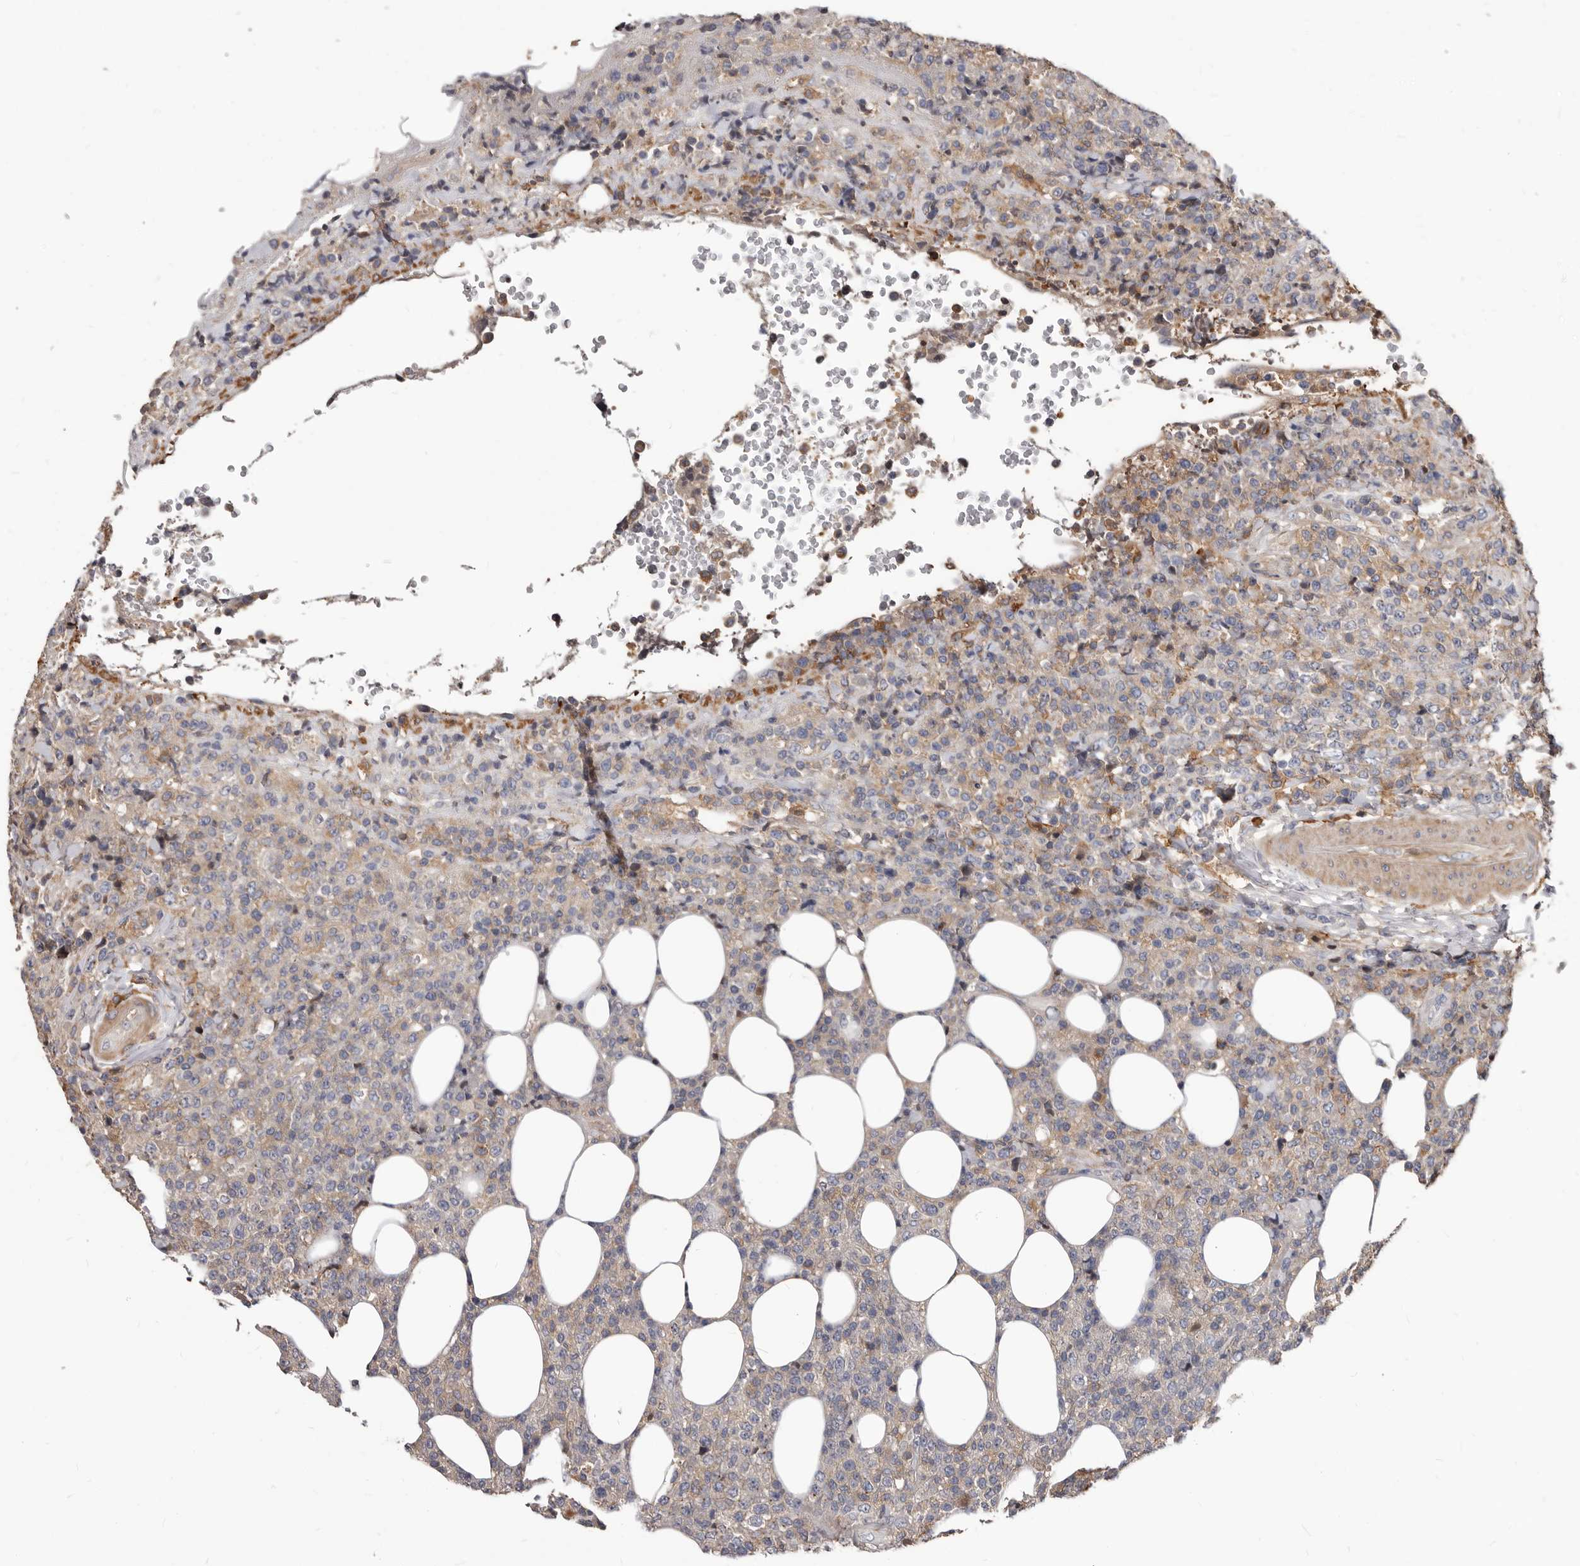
{"staining": {"intensity": "moderate", "quantity": "<25%", "location": "cytoplasmic/membranous"}, "tissue": "lymphoma", "cell_type": "Tumor cells", "image_type": "cancer", "snomed": [{"axis": "morphology", "description": "Malignant lymphoma, non-Hodgkin's type, High grade"}, {"axis": "topography", "description": "Lymph node"}], "caption": "IHC of human malignant lymphoma, non-Hodgkin's type (high-grade) displays low levels of moderate cytoplasmic/membranous positivity in approximately <25% of tumor cells.", "gene": "NIBAN1", "patient": {"sex": "male", "age": 13}}